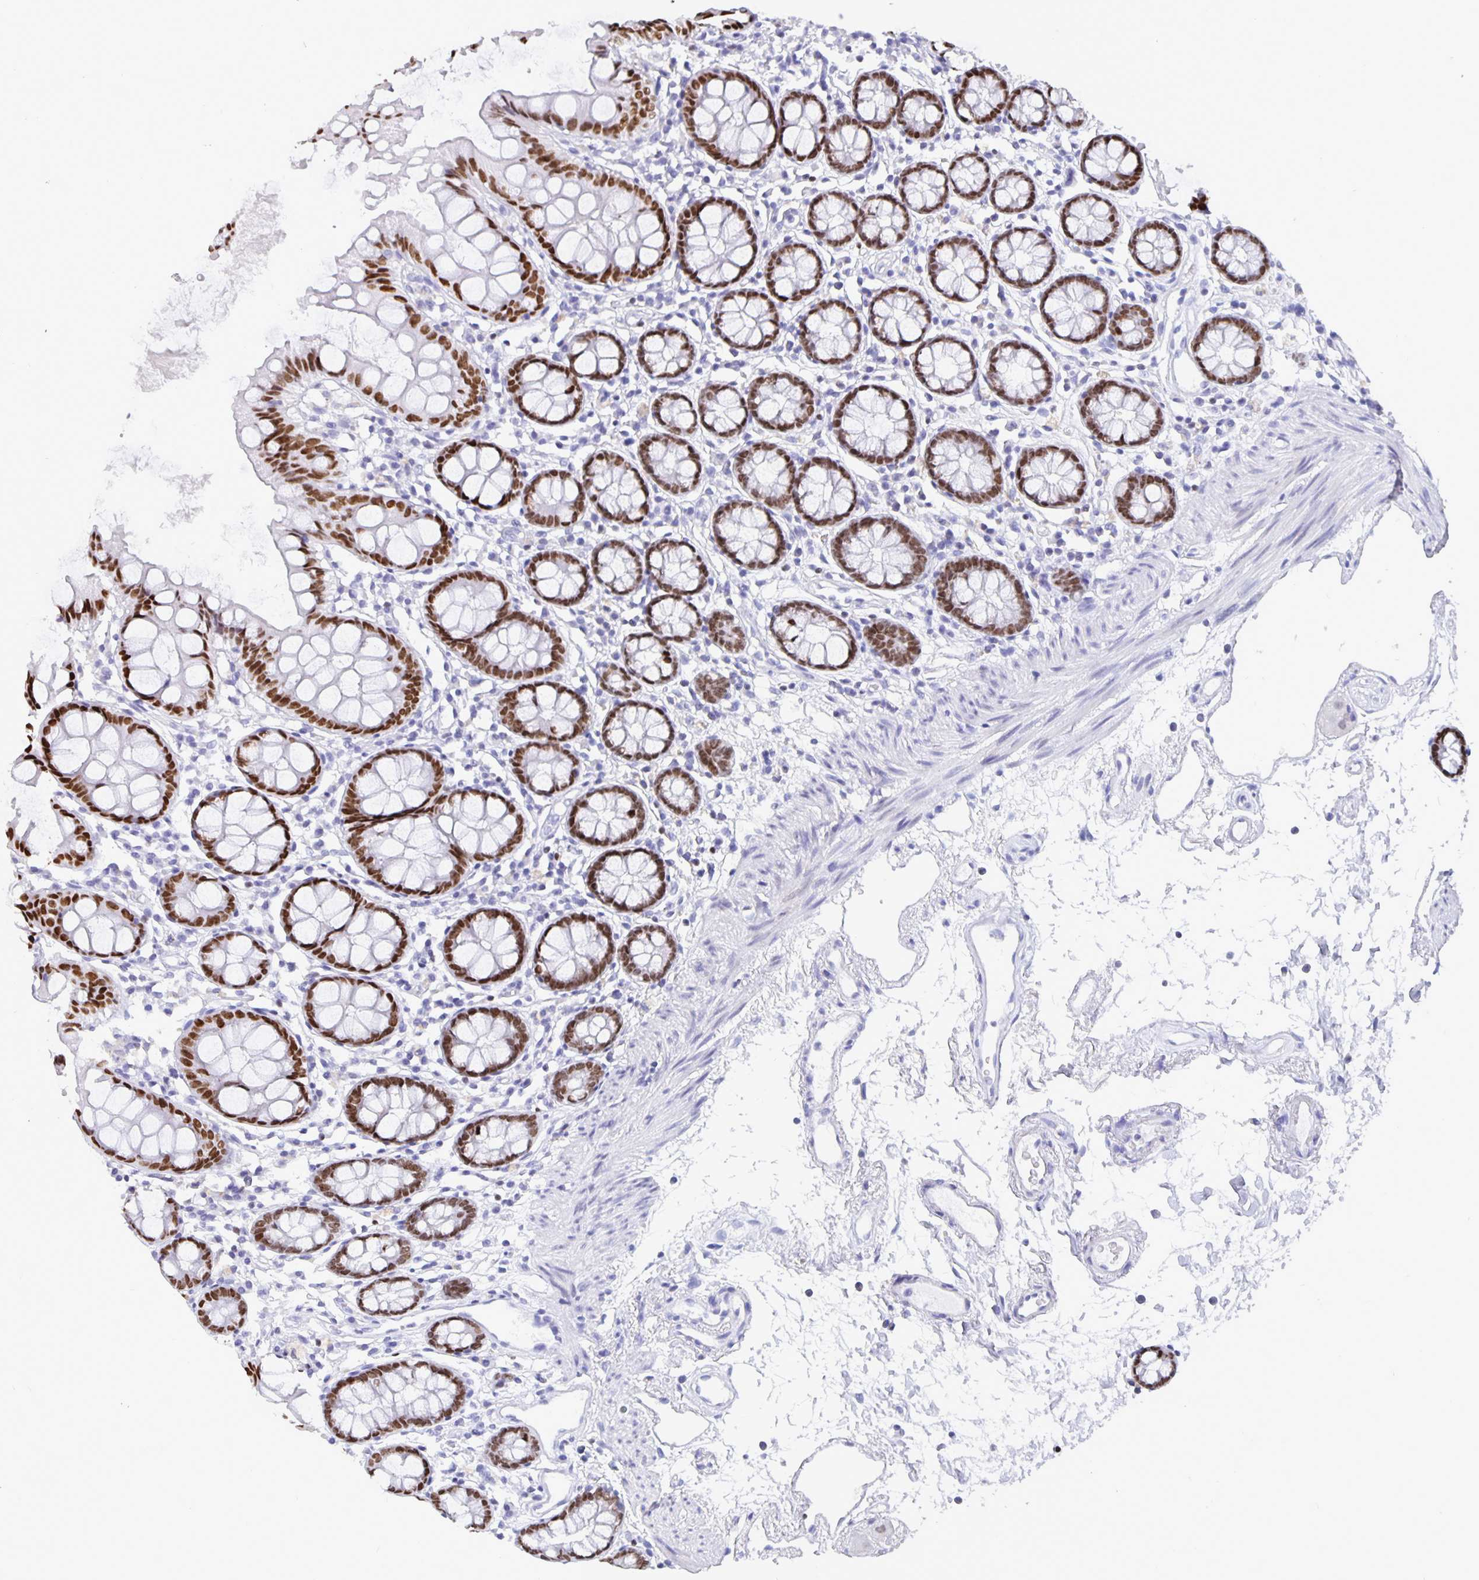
{"staining": {"intensity": "negative", "quantity": "none", "location": "none"}, "tissue": "colon", "cell_type": "Endothelial cells", "image_type": "normal", "snomed": [{"axis": "morphology", "description": "Normal tissue, NOS"}, {"axis": "topography", "description": "Colon"}], "caption": "The micrograph shows no significant expression in endothelial cells of colon. (Stains: DAB (3,3'-diaminobenzidine) IHC with hematoxylin counter stain, Microscopy: brightfield microscopy at high magnification).", "gene": "SATB2", "patient": {"sex": "female", "age": 84}}